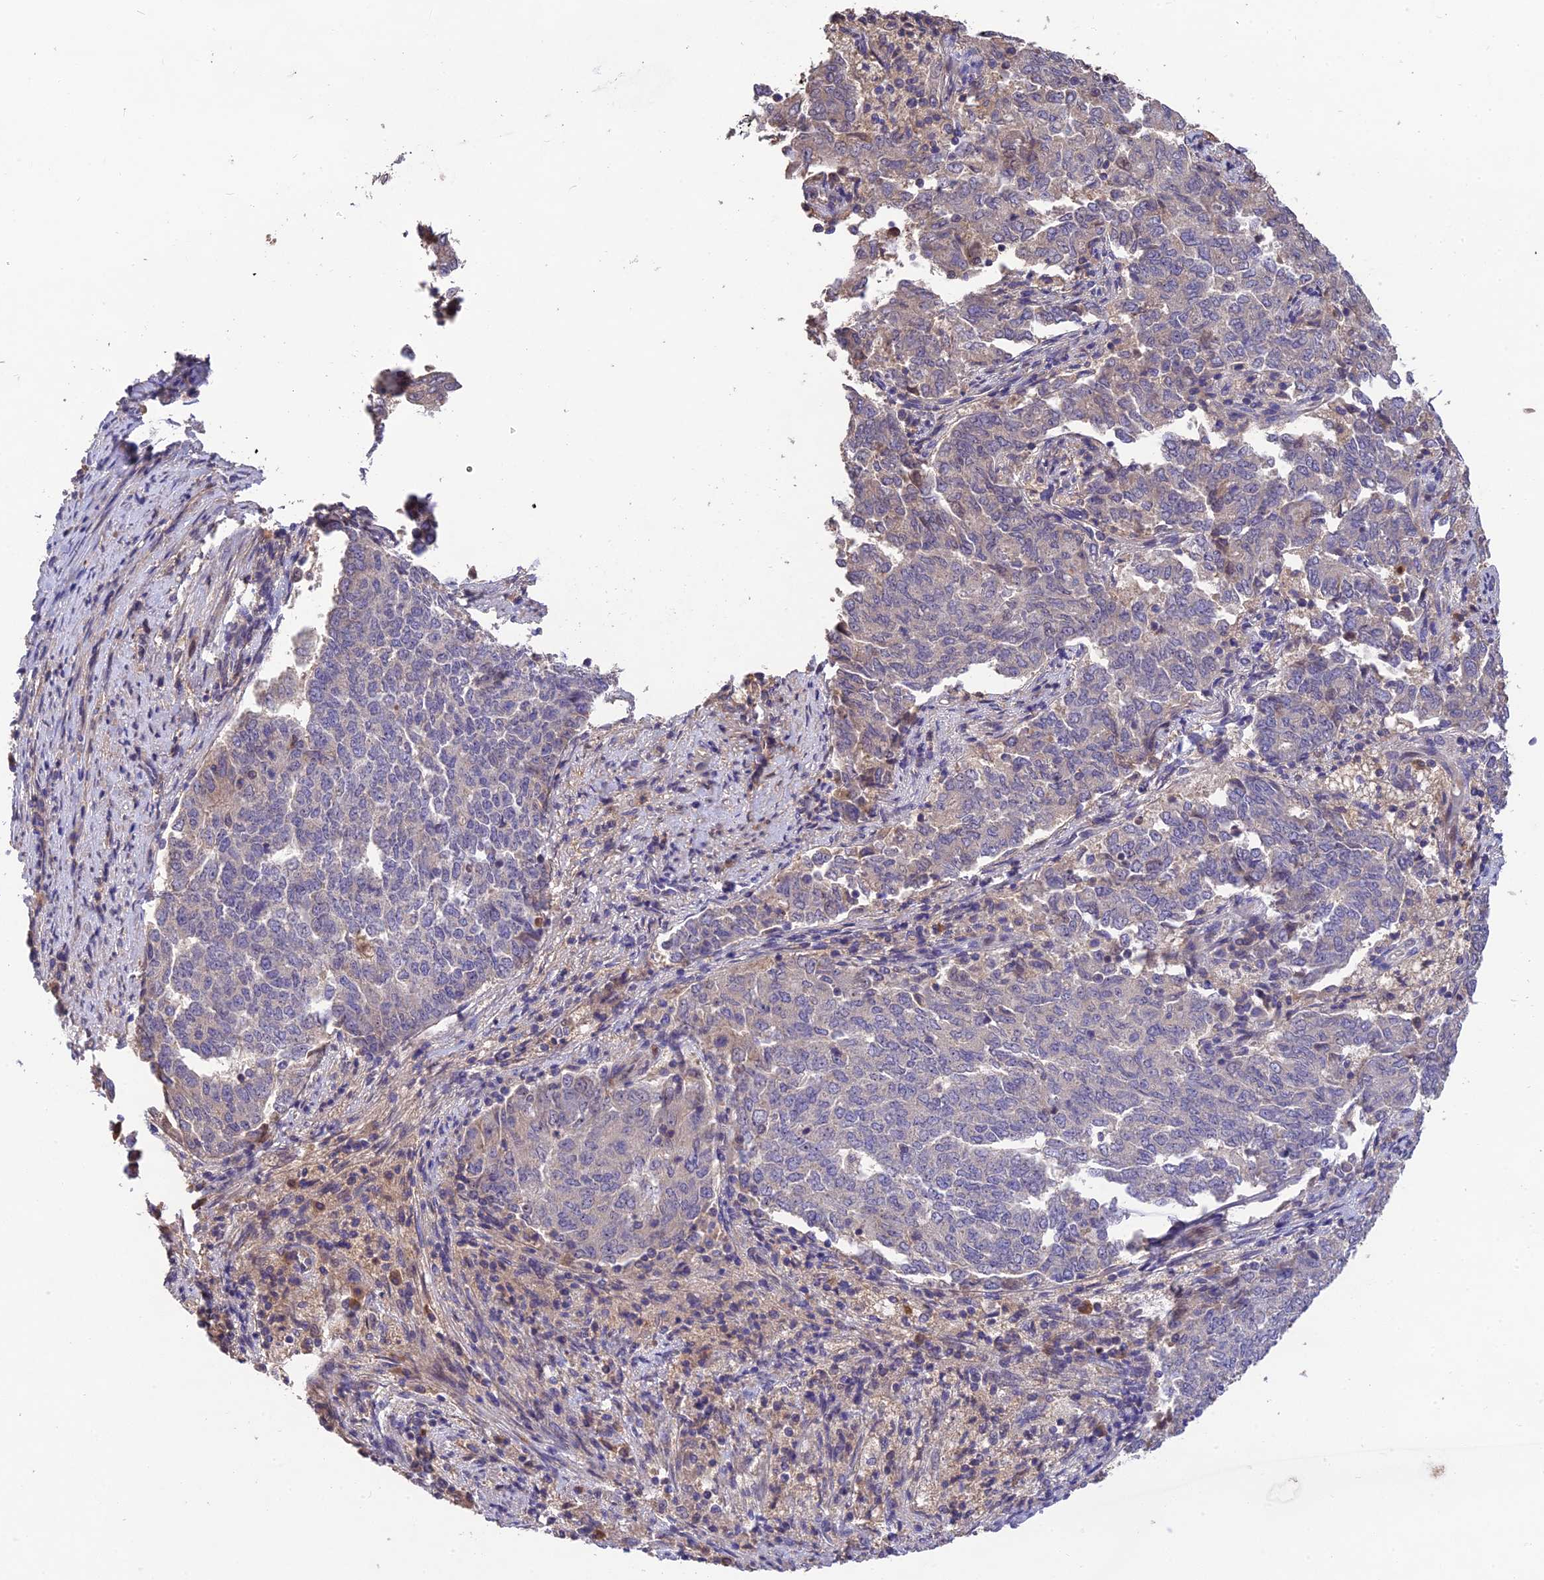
{"staining": {"intensity": "negative", "quantity": "none", "location": "none"}, "tissue": "endometrial cancer", "cell_type": "Tumor cells", "image_type": "cancer", "snomed": [{"axis": "morphology", "description": "Adenocarcinoma, NOS"}, {"axis": "topography", "description": "Endometrium"}], "caption": "A photomicrograph of adenocarcinoma (endometrial) stained for a protein shows no brown staining in tumor cells.", "gene": "DENND5B", "patient": {"sex": "female", "age": 80}}